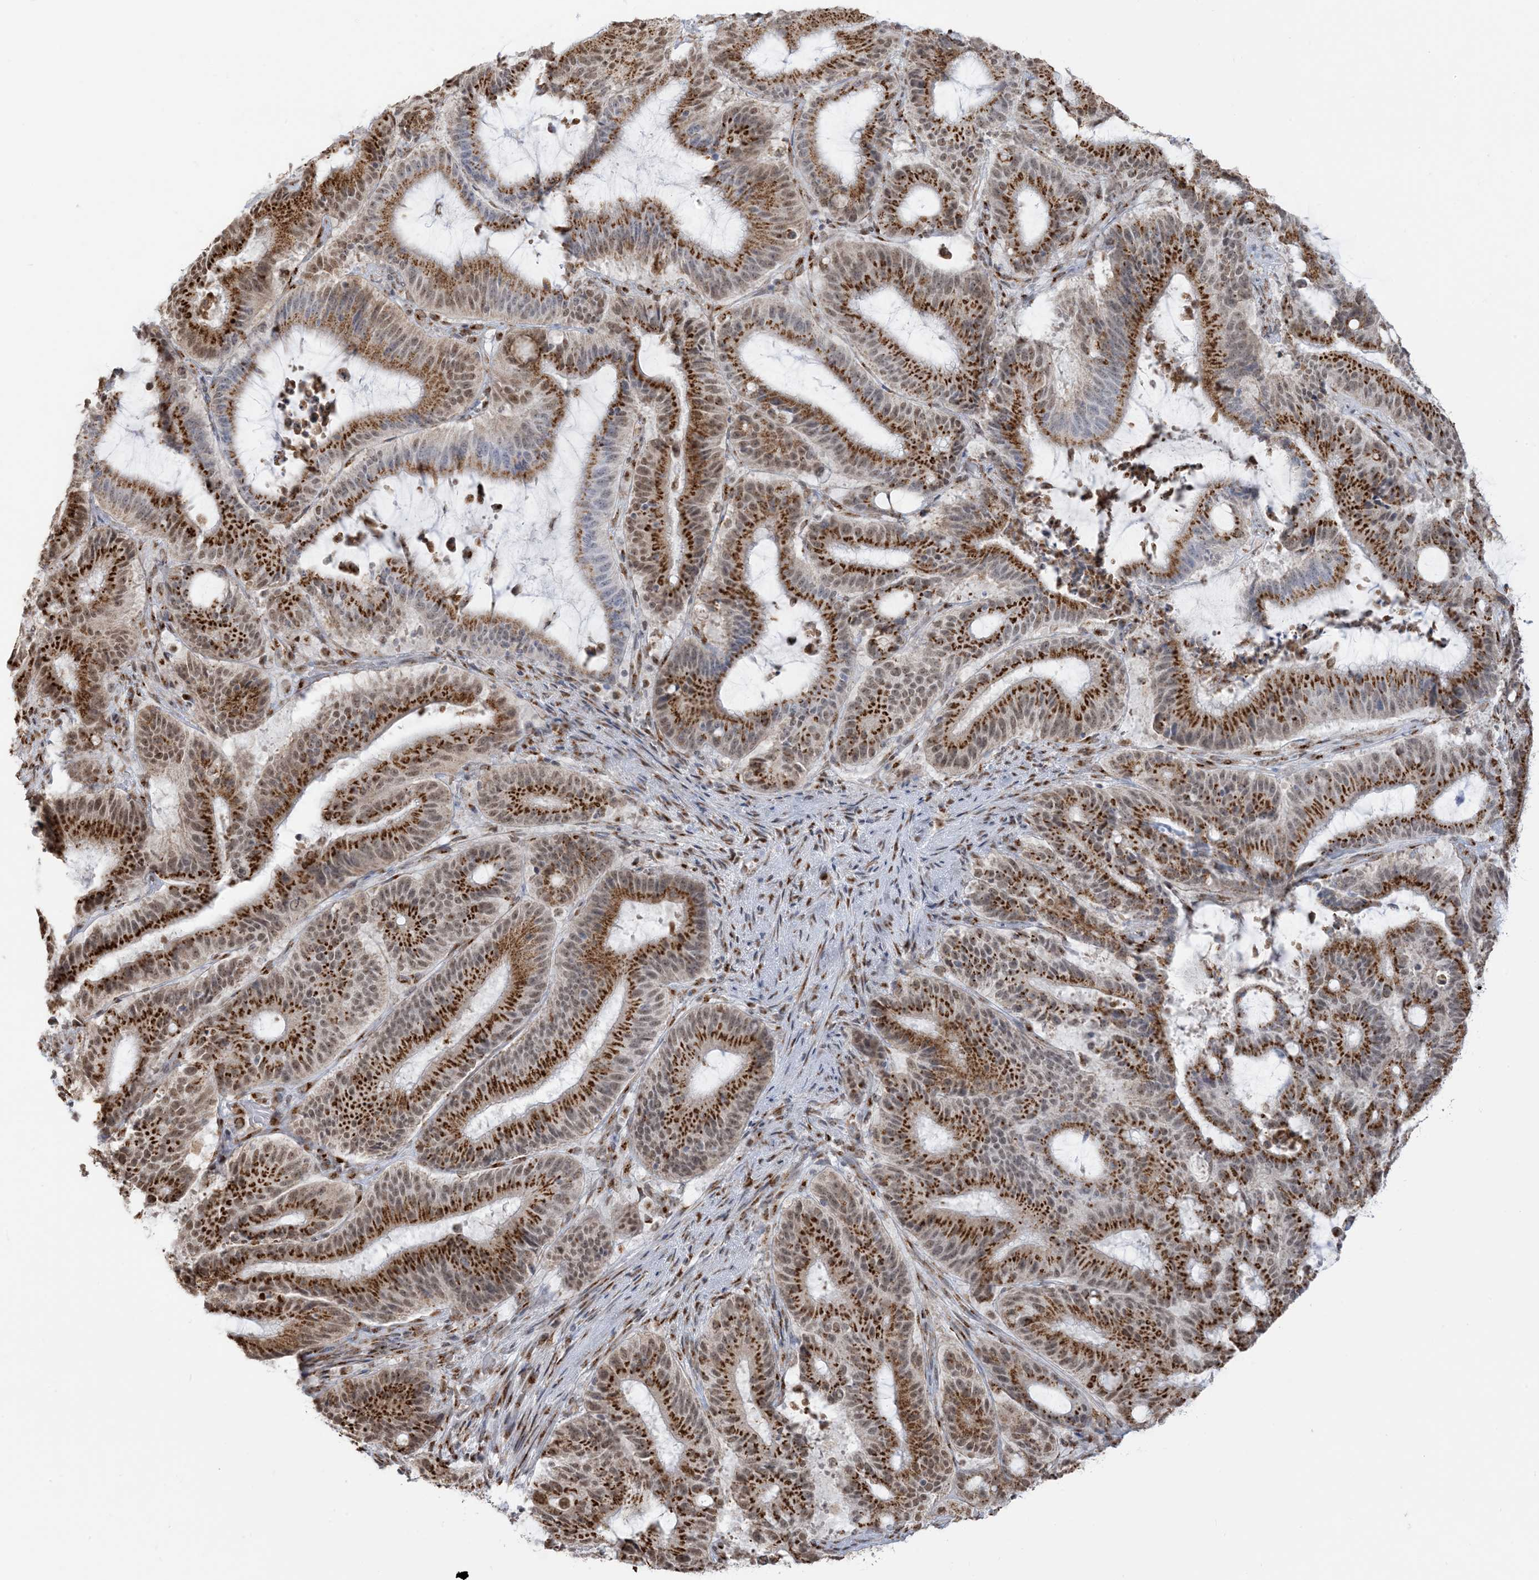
{"staining": {"intensity": "strong", "quantity": ">75%", "location": "cytoplasmic/membranous,nuclear"}, "tissue": "liver cancer", "cell_type": "Tumor cells", "image_type": "cancer", "snomed": [{"axis": "morphology", "description": "Normal tissue, NOS"}, {"axis": "morphology", "description": "Cholangiocarcinoma"}, {"axis": "topography", "description": "Liver"}, {"axis": "topography", "description": "Peripheral nerve tissue"}], "caption": "A photomicrograph of liver cholangiocarcinoma stained for a protein exhibits strong cytoplasmic/membranous and nuclear brown staining in tumor cells.", "gene": "GPR107", "patient": {"sex": "female", "age": 73}}